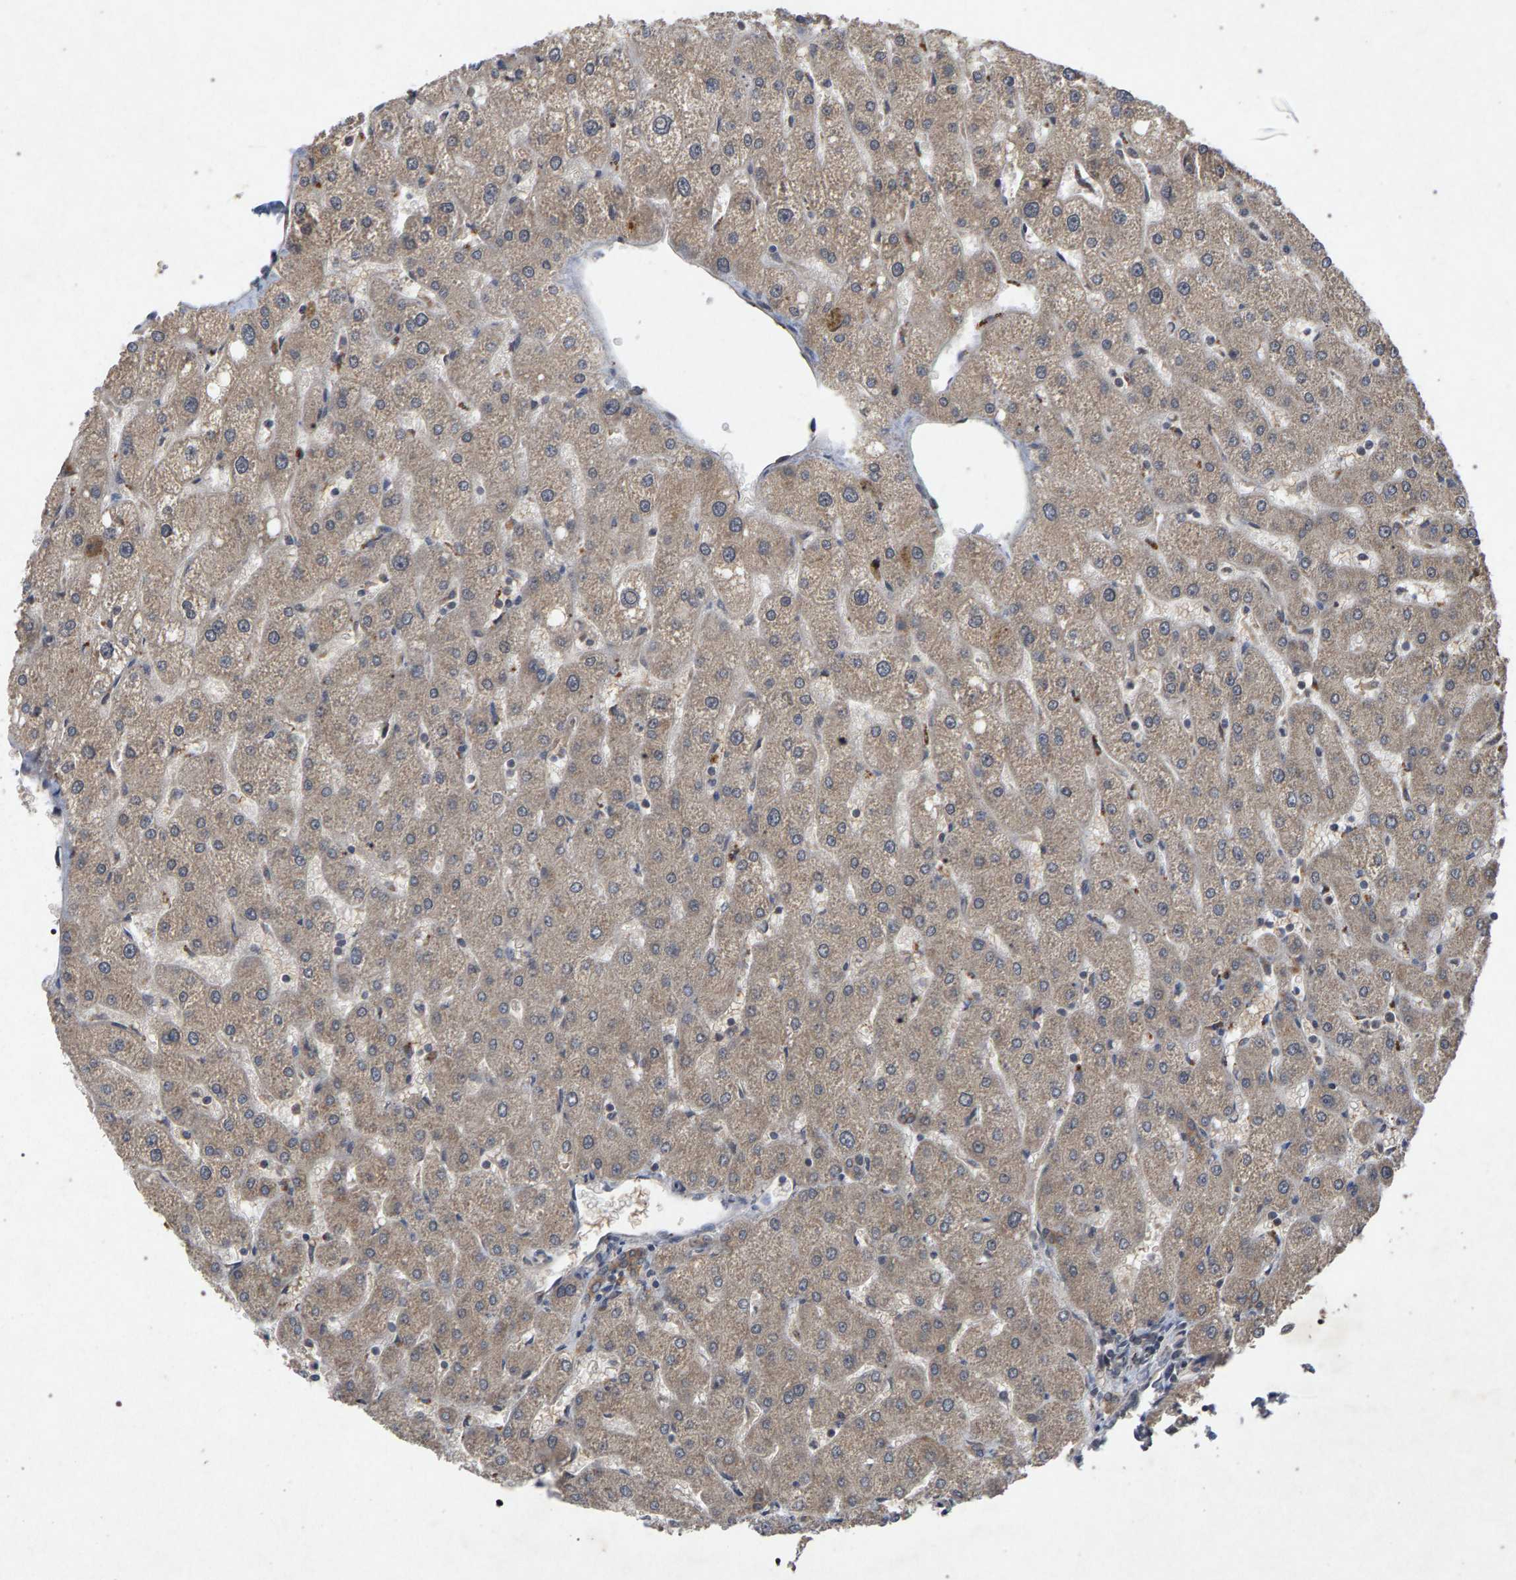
{"staining": {"intensity": "moderate", "quantity": ">75%", "location": "cytoplasmic/membranous"}, "tissue": "liver", "cell_type": "Cholangiocytes", "image_type": "normal", "snomed": [{"axis": "morphology", "description": "Normal tissue, NOS"}, {"axis": "topography", "description": "Liver"}], "caption": "Normal liver shows moderate cytoplasmic/membranous expression in approximately >75% of cholangiocytes.", "gene": "SLC4A4", "patient": {"sex": "male", "age": 67}}